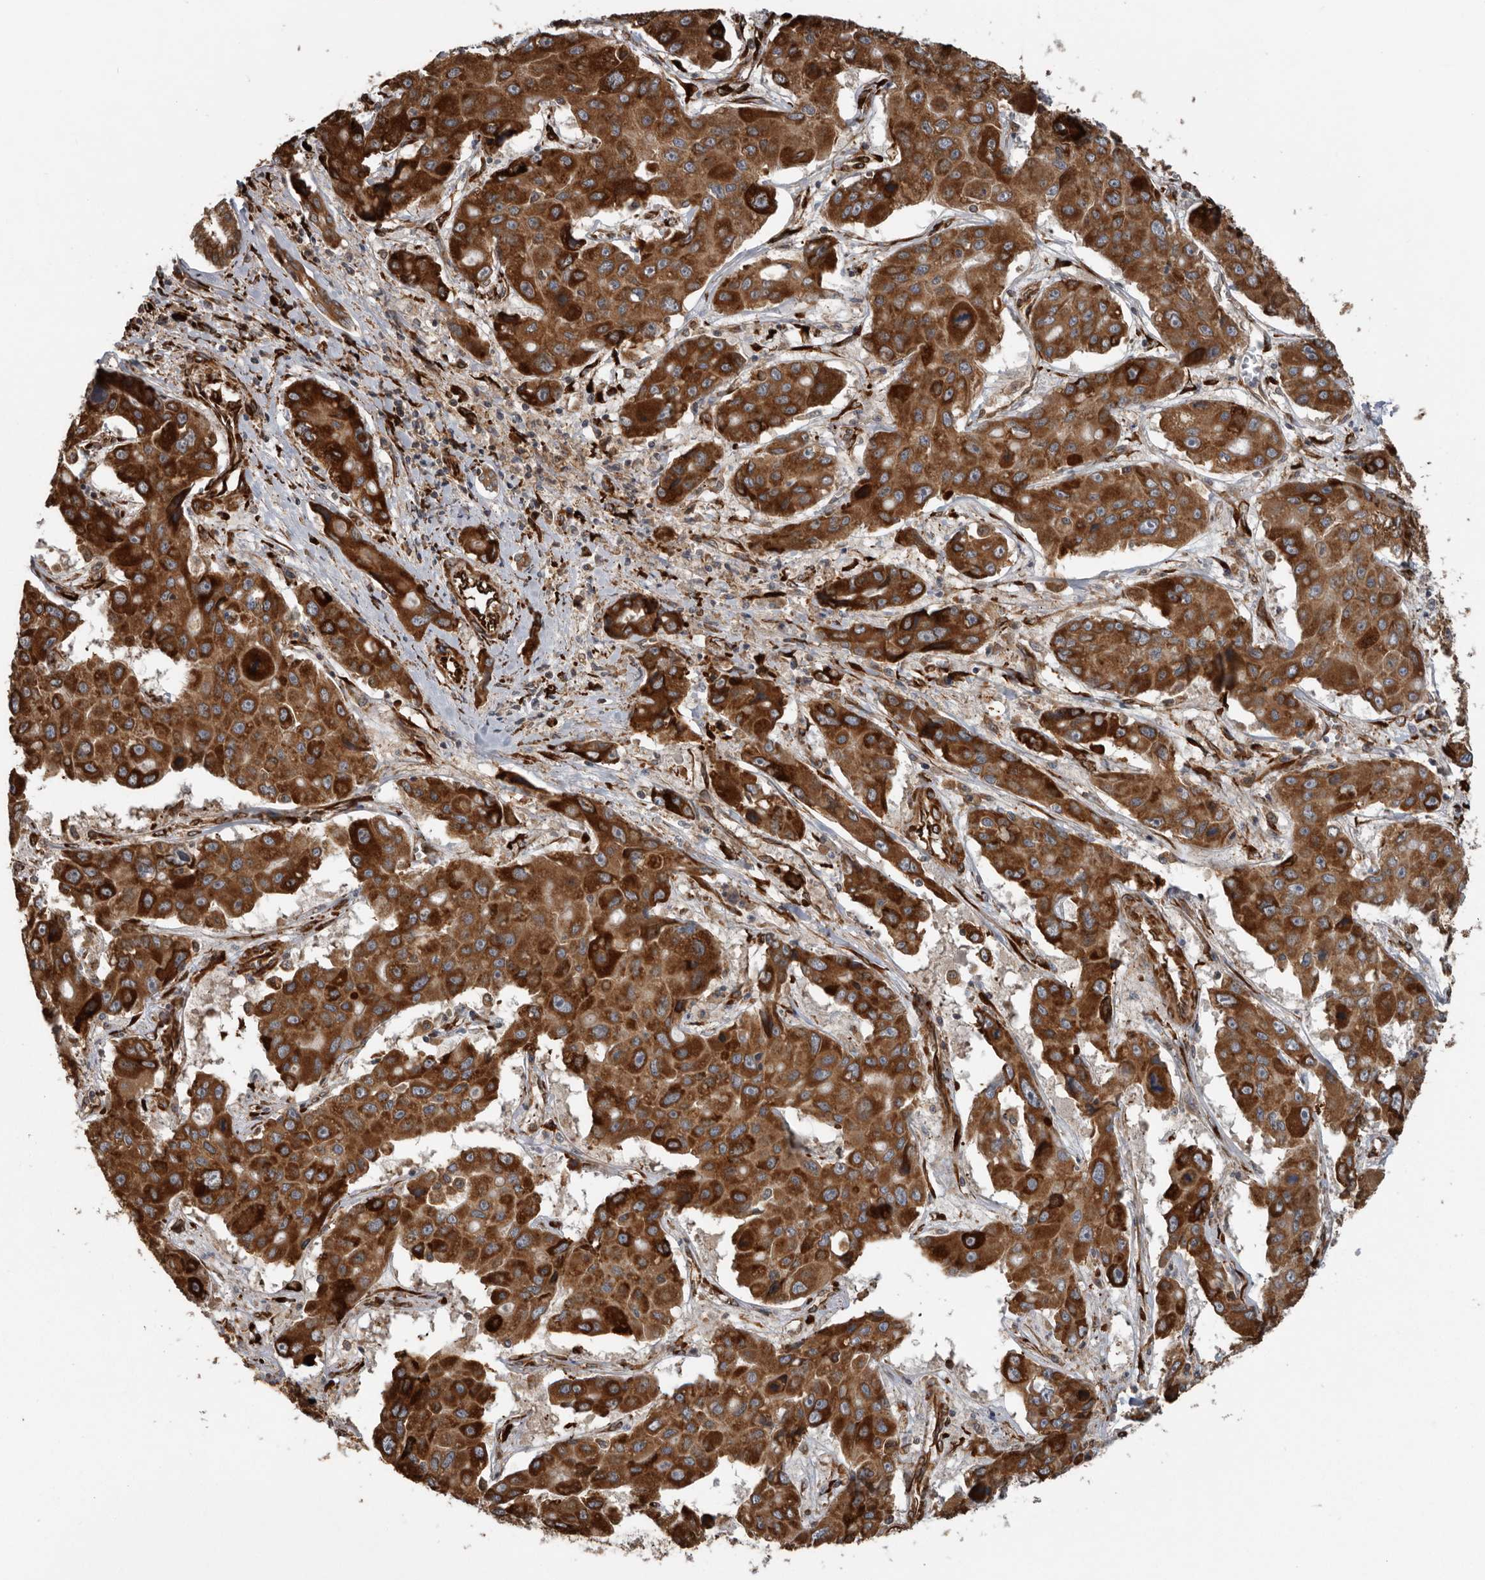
{"staining": {"intensity": "strong", "quantity": ">75%", "location": "cytoplasmic/membranous"}, "tissue": "liver cancer", "cell_type": "Tumor cells", "image_type": "cancer", "snomed": [{"axis": "morphology", "description": "Cholangiocarcinoma"}, {"axis": "topography", "description": "Liver"}], "caption": "A histopathology image showing strong cytoplasmic/membranous staining in approximately >75% of tumor cells in cholangiocarcinoma (liver), as visualized by brown immunohistochemical staining.", "gene": "CEP350", "patient": {"sex": "male", "age": 67}}